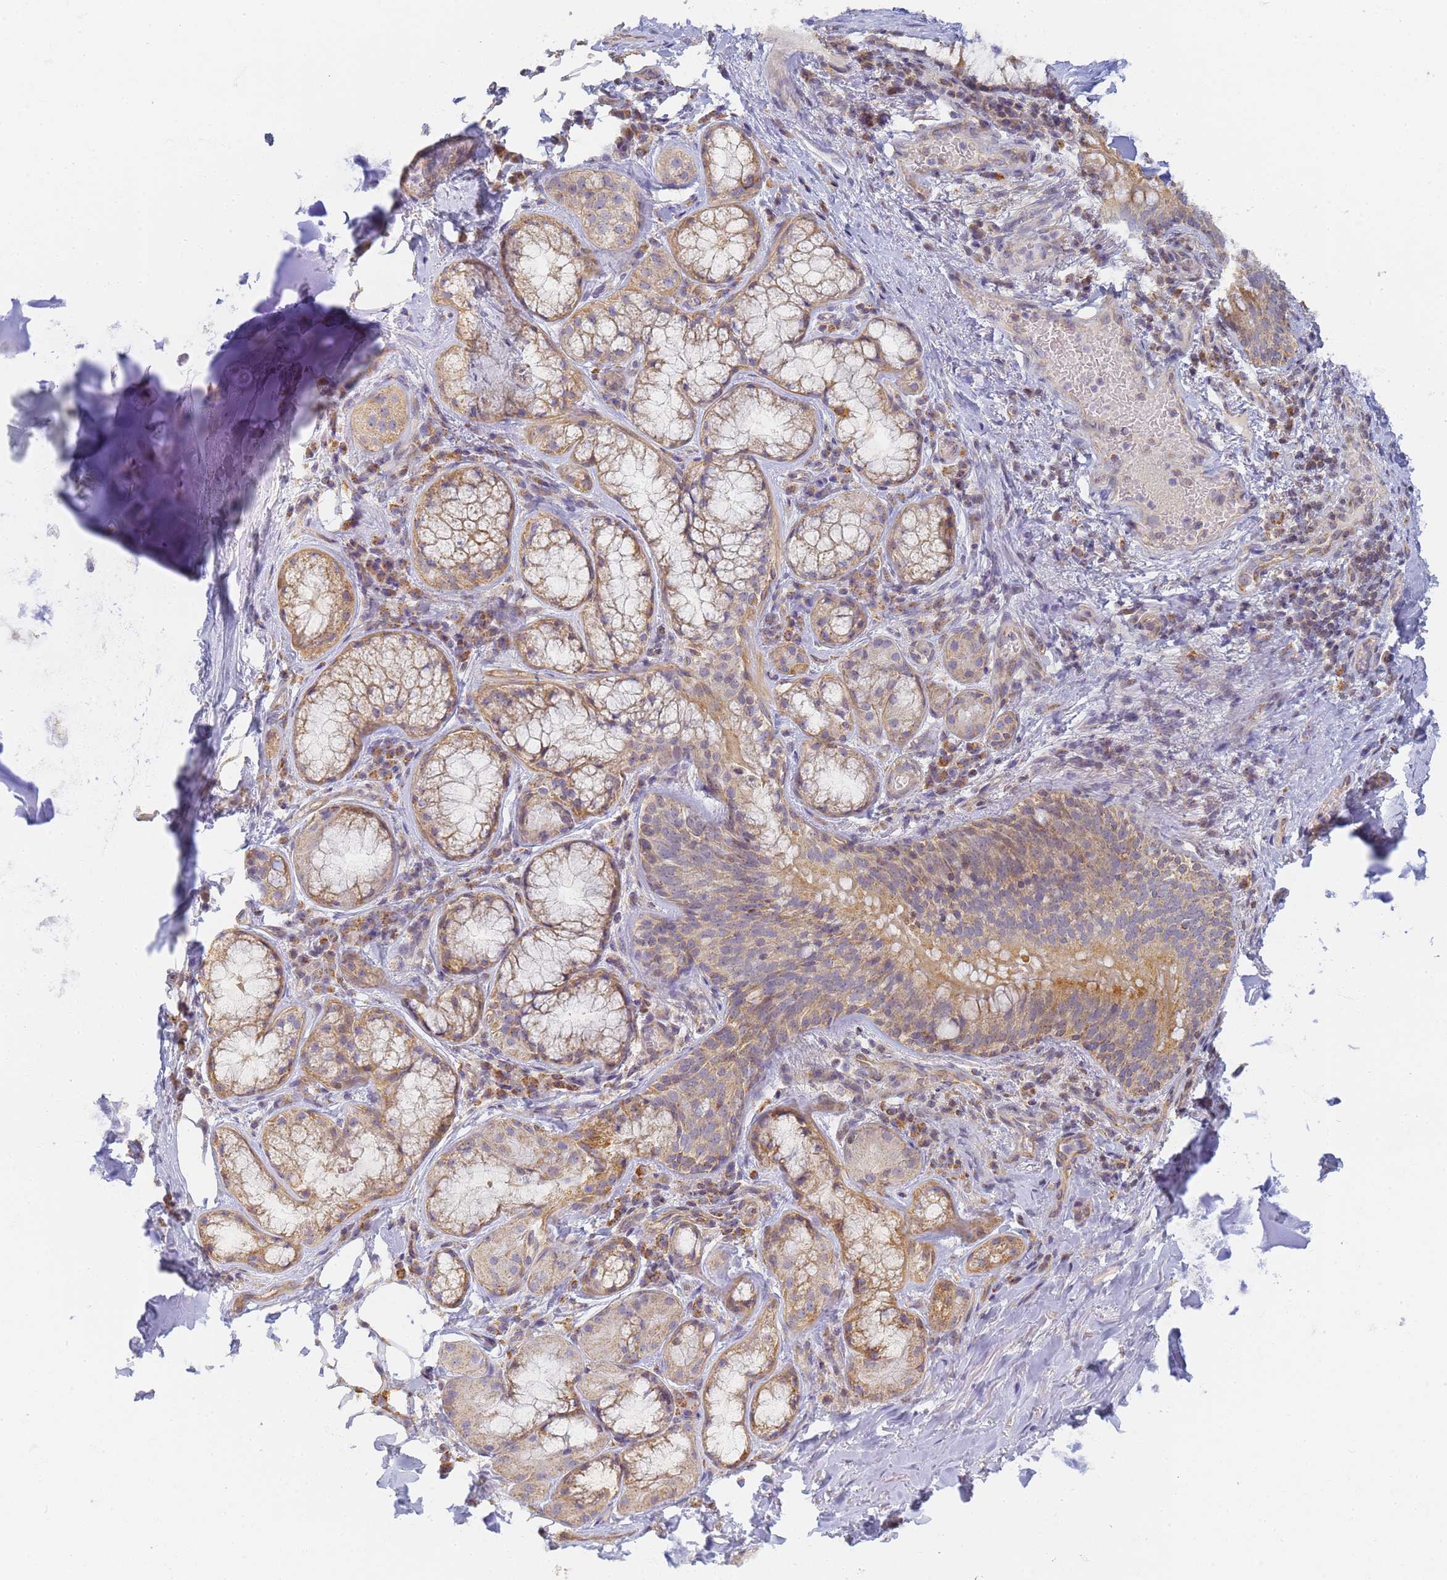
{"staining": {"intensity": "negative", "quantity": "none", "location": "none"}, "tissue": "adipose tissue", "cell_type": "Adipocytes", "image_type": "normal", "snomed": [{"axis": "morphology", "description": "Normal tissue, NOS"}, {"axis": "topography", "description": "Lymph node"}, {"axis": "topography", "description": "Cartilage tissue"}, {"axis": "topography", "description": "Bronchus"}], "caption": "IHC photomicrograph of normal adipose tissue stained for a protein (brown), which reveals no positivity in adipocytes.", "gene": "UTP23", "patient": {"sex": "male", "age": 63}}